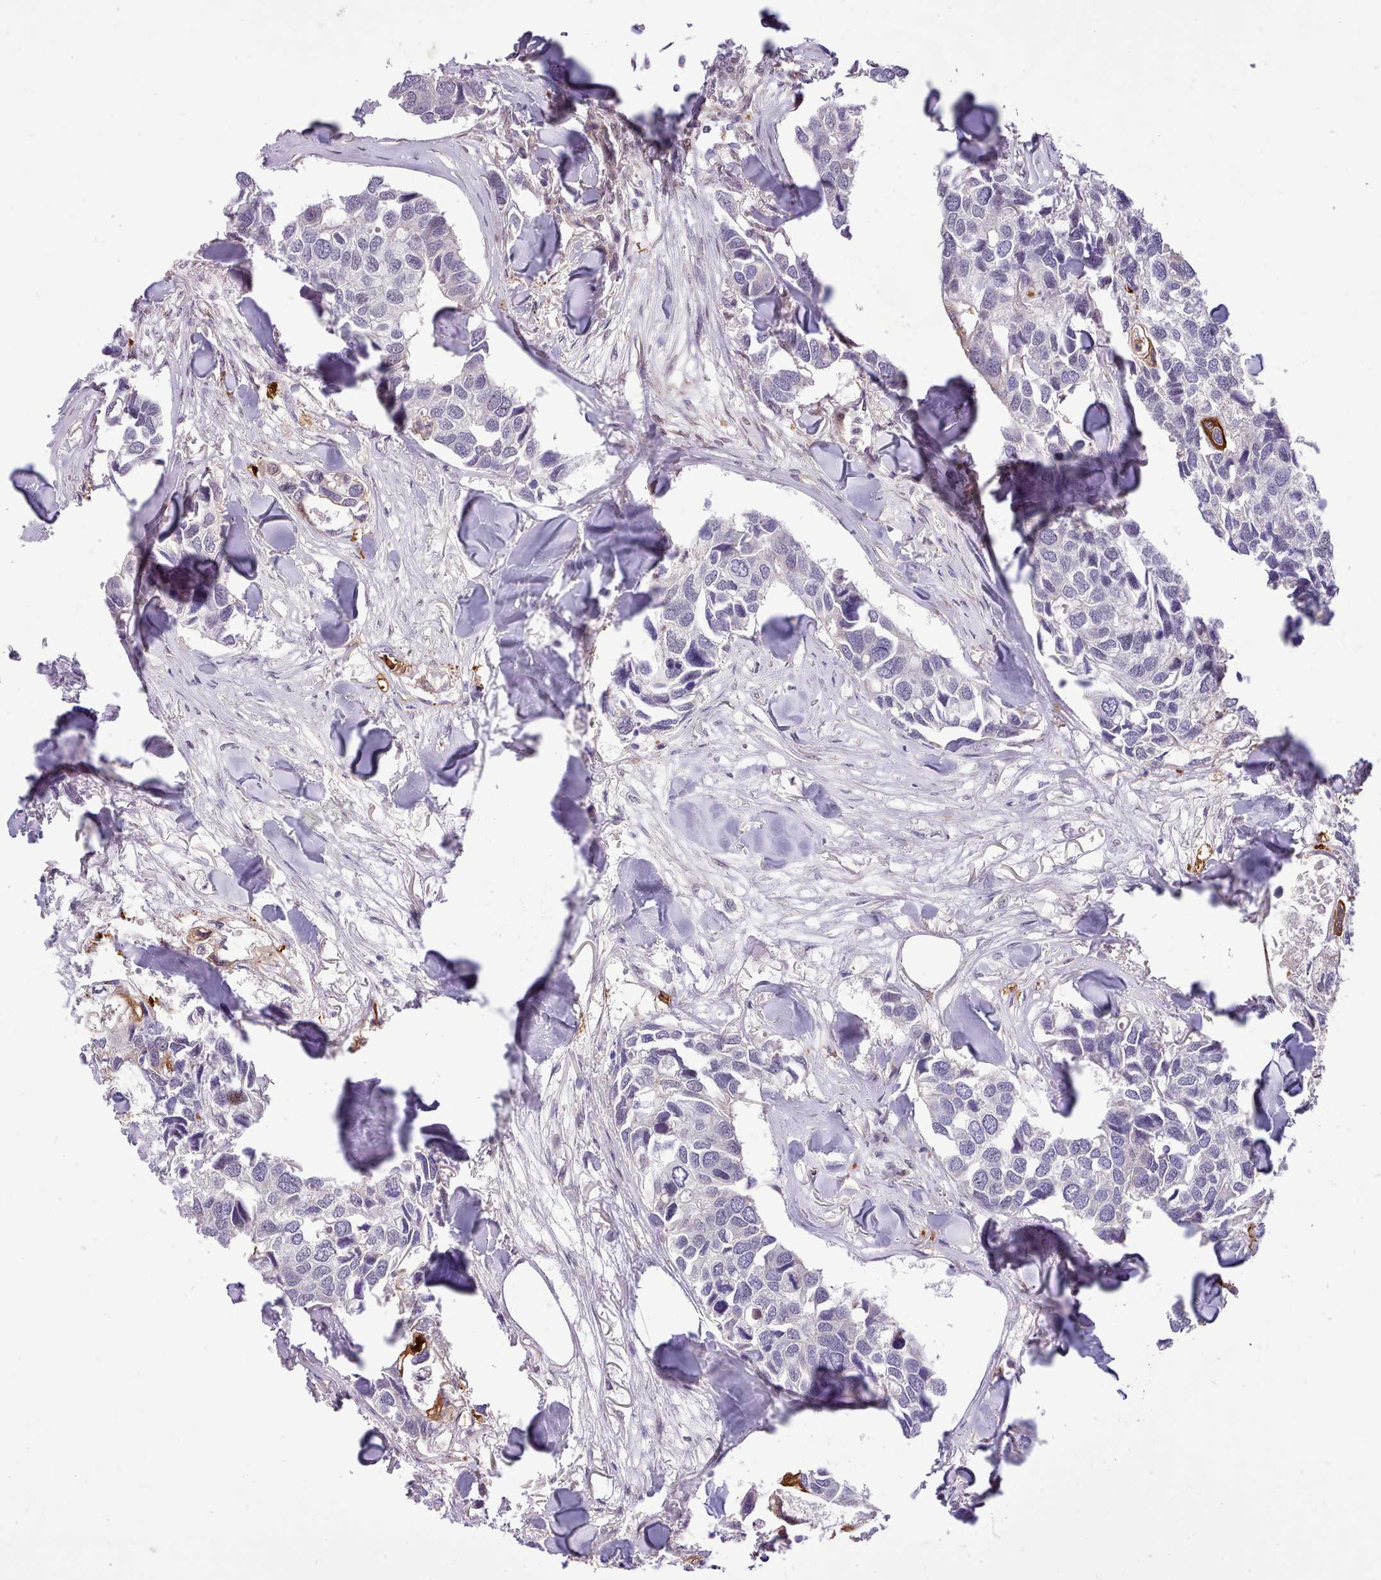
{"staining": {"intensity": "negative", "quantity": "none", "location": "none"}, "tissue": "breast cancer", "cell_type": "Tumor cells", "image_type": "cancer", "snomed": [{"axis": "morphology", "description": "Duct carcinoma"}, {"axis": "topography", "description": "Breast"}], "caption": "Protein analysis of breast cancer (intraductal carcinoma) displays no significant expression in tumor cells.", "gene": "HOXB7", "patient": {"sex": "female", "age": 83}}